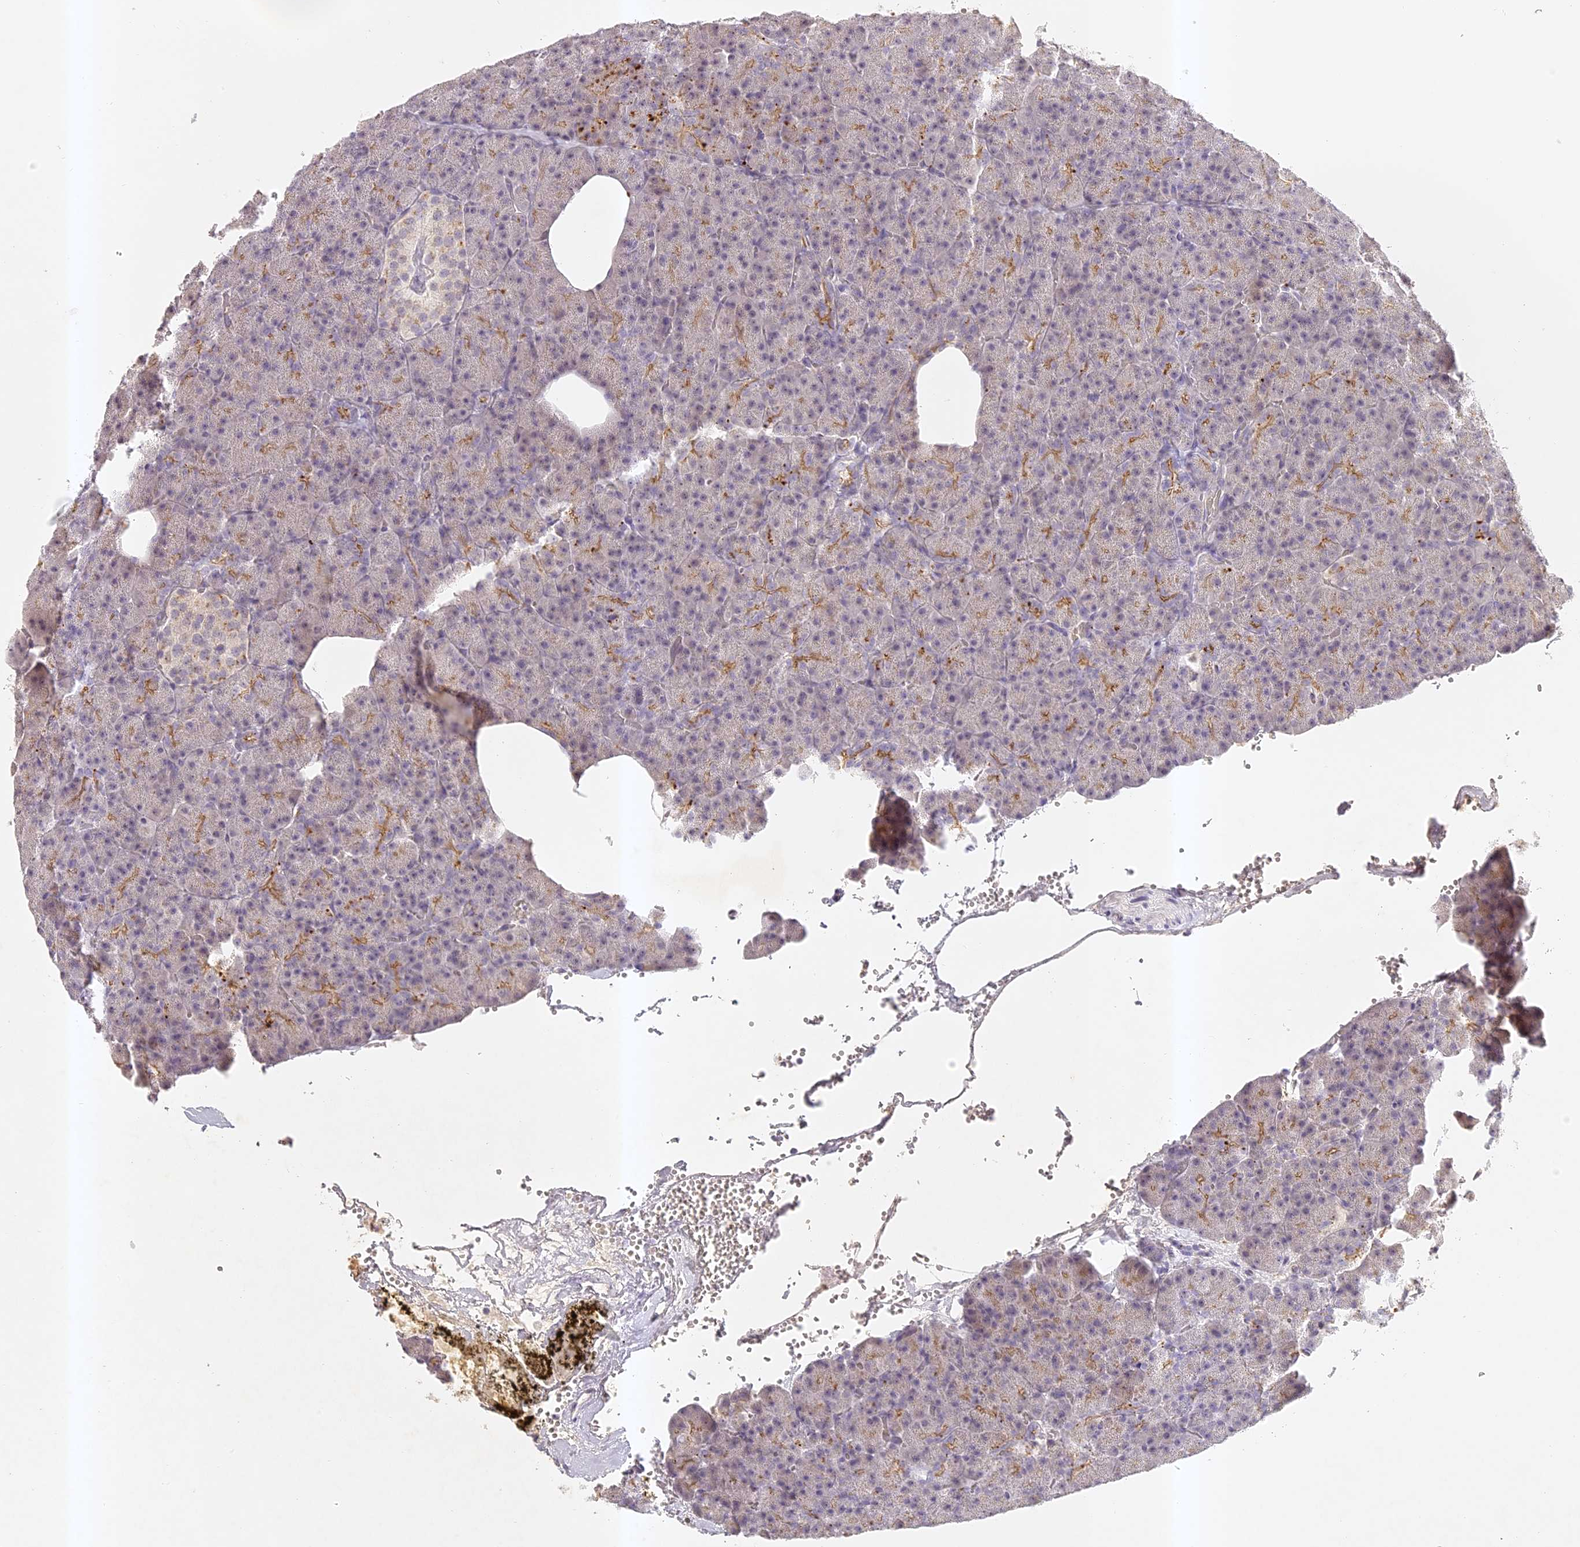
{"staining": {"intensity": "moderate", "quantity": "25%-75%", "location": "cytoplasmic/membranous"}, "tissue": "pancreas", "cell_type": "Exocrine glandular cells", "image_type": "normal", "snomed": [{"axis": "morphology", "description": "Normal tissue, NOS"}, {"axis": "morphology", "description": "Carcinoid, malignant, NOS"}, {"axis": "topography", "description": "Pancreas"}], "caption": "Immunohistochemical staining of unremarkable human pancreas reveals 25%-75% levels of moderate cytoplasmic/membranous protein expression in about 25%-75% of exocrine glandular cells.", "gene": "ELL3", "patient": {"sex": "female", "age": 35}}